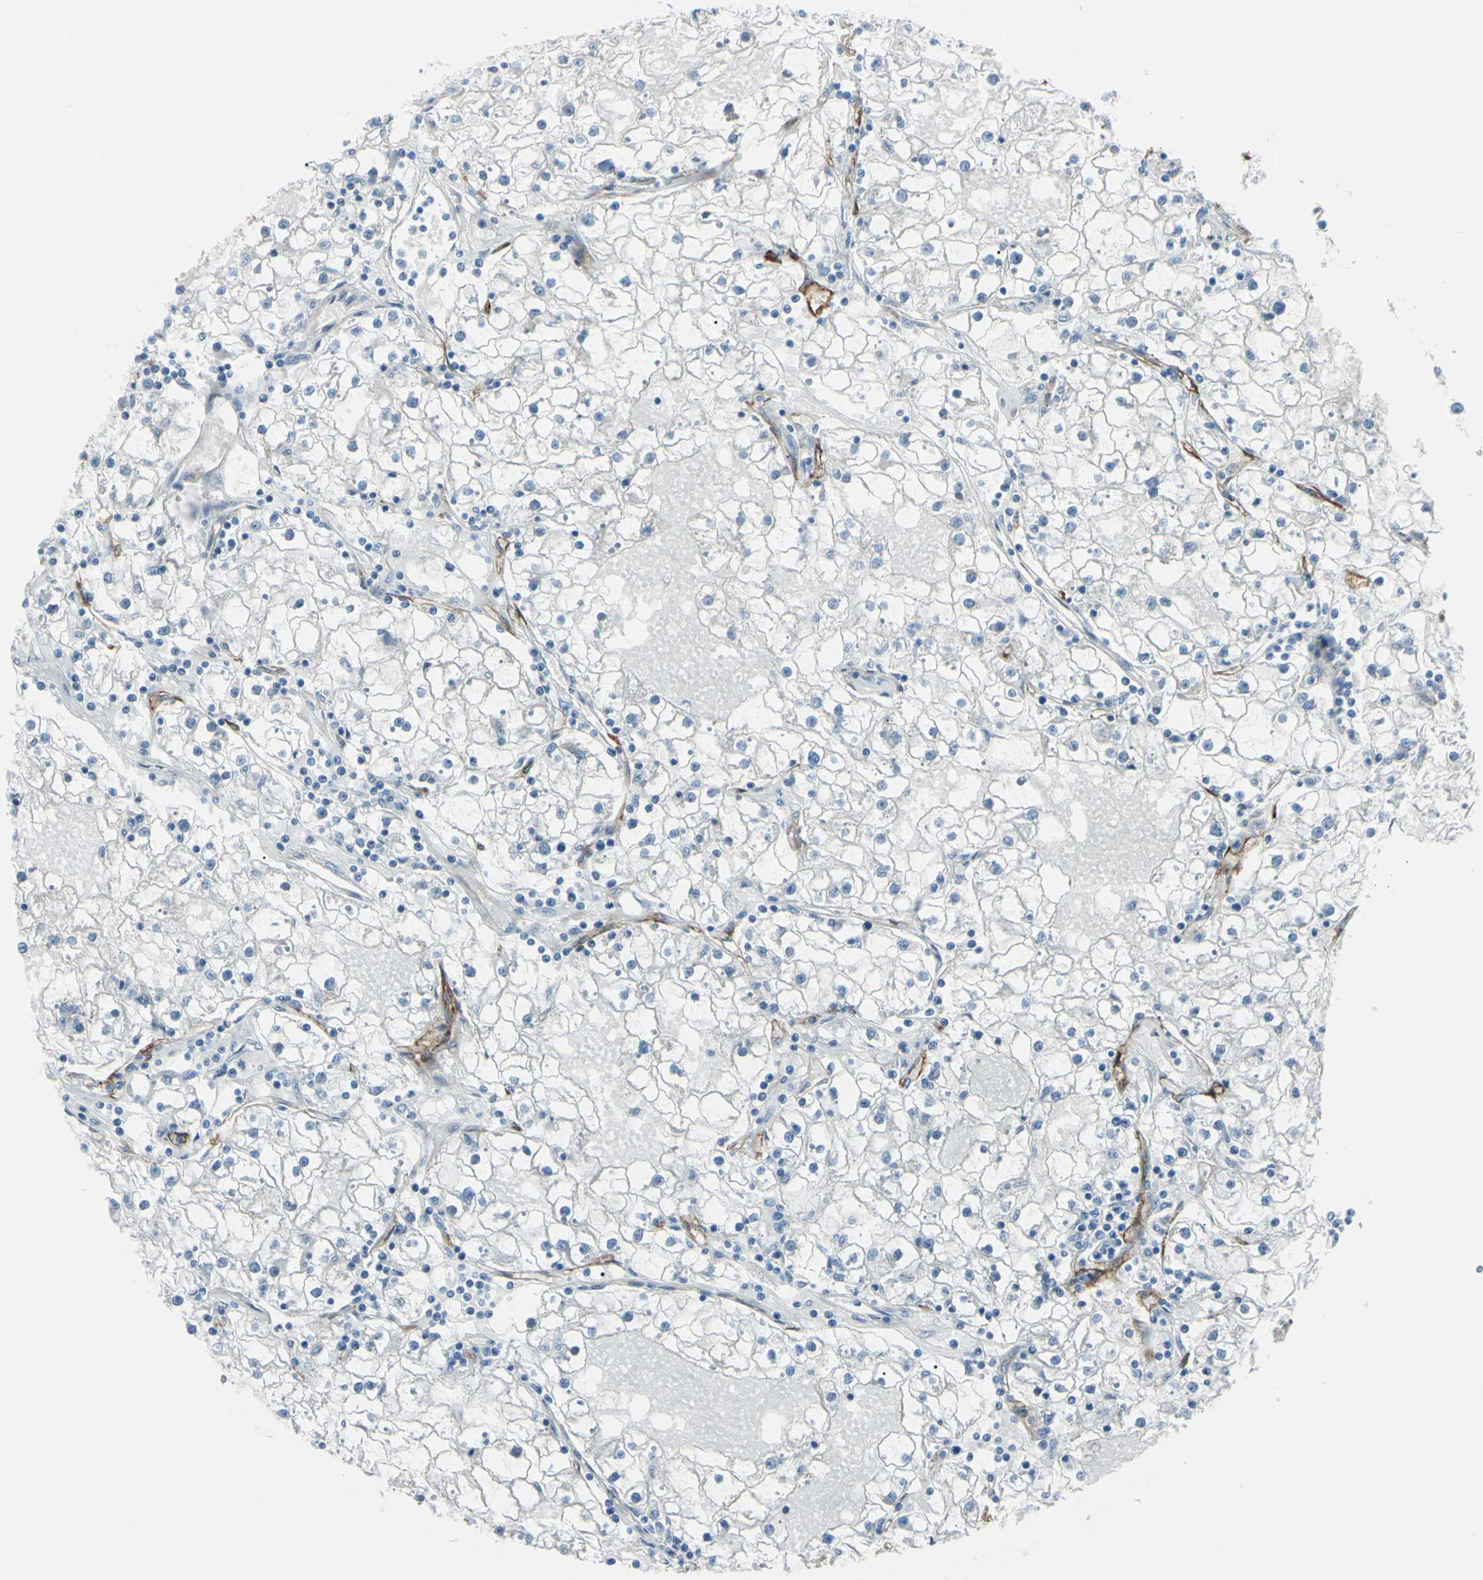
{"staining": {"intensity": "negative", "quantity": "none", "location": "none"}, "tissue": "renal cancer", "cell_type": "Tumor cells", "image_type": "cancer", "snomed": [{"axis": "morphology", "description": "Adenocarcinoma, NOS"}, {"axis": "topography", "description": "Kidney"}], "caption": "Tumor cells show no significant protein staining in renal cancer. The staining was performed using DAB to visualize the protein expression in brown, while the nuclei were stained in blue with hematoxylin (Magnification: 20x).", "gene": "FOLH1", "patient": {"sex": "male", "age": 56}}